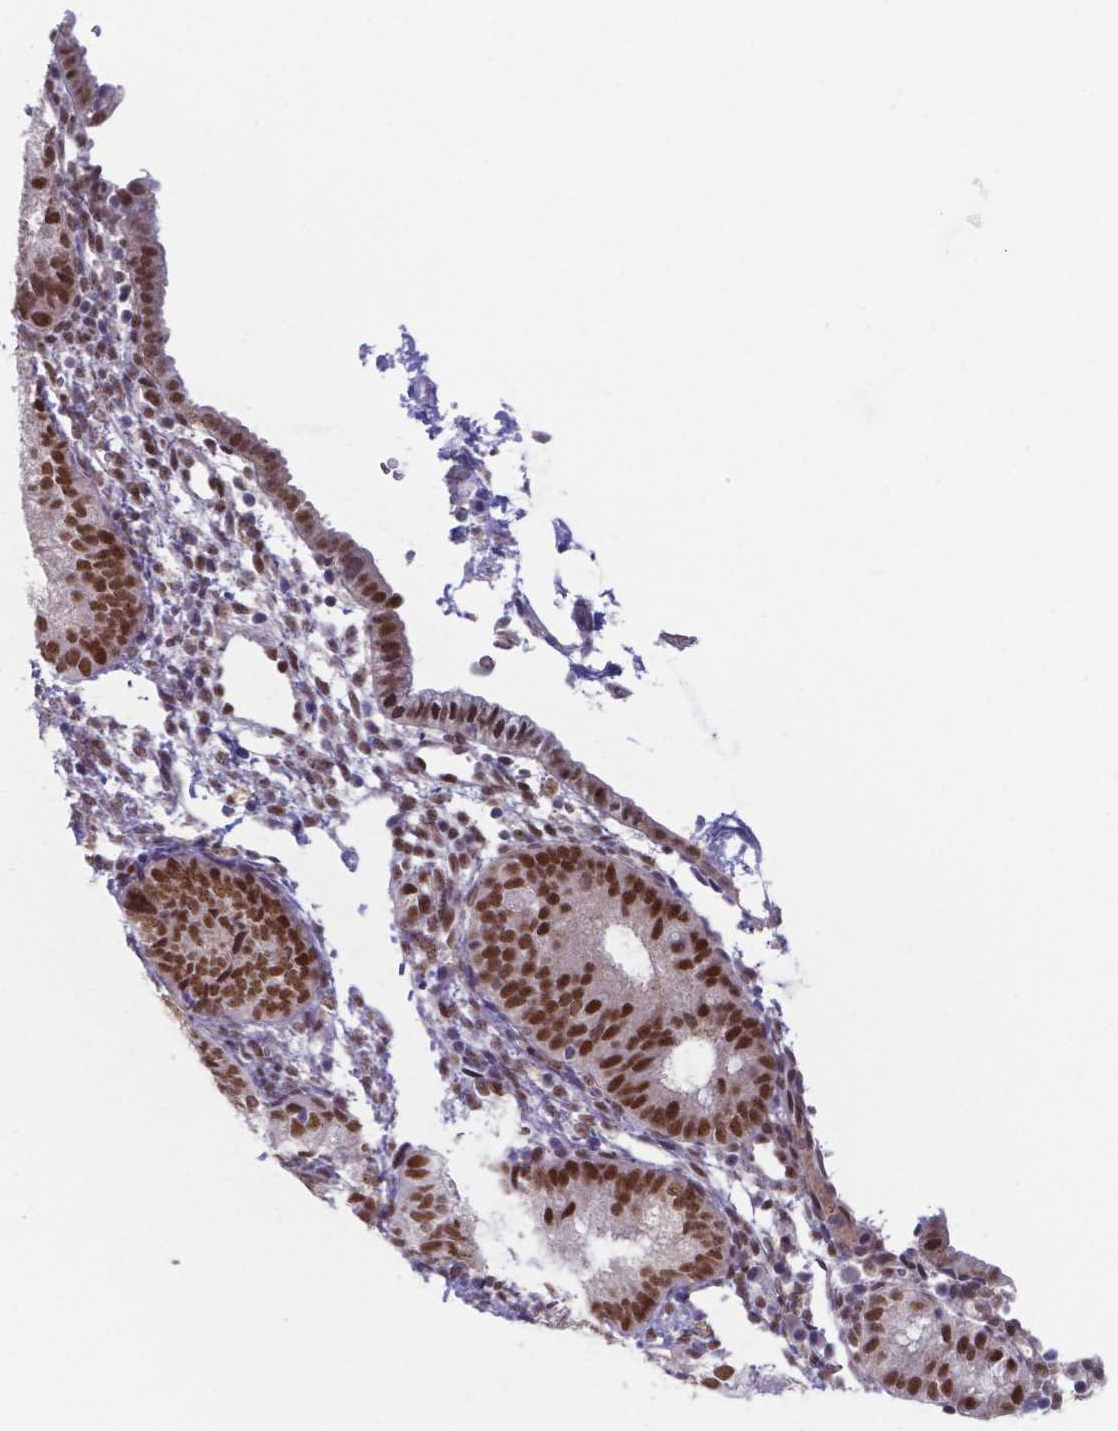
{"staining": {"intensity": "strong", "quantity": ">75%", "location": "nuclear"}, "tissue": "endometrial cancer", "cell_type": "Tumor cells", "image_type": "cancer", "snomed": [{"axis": "morphology", "description": "Adenocarcinoma, NOS"}, {"axis": "topography", "description": "Endometrium"}], "caption": "IHC micrograph of neoplastic tissue: adenocarcinoma (endometrial) stained using IHC exhibits high levels of strong protein expression localized specifically in the nuclear of tumor cells, appearing as a nuclear brown color.", "gene": "UBE2E2", "patient": {"sex": "female", "age": 81}}